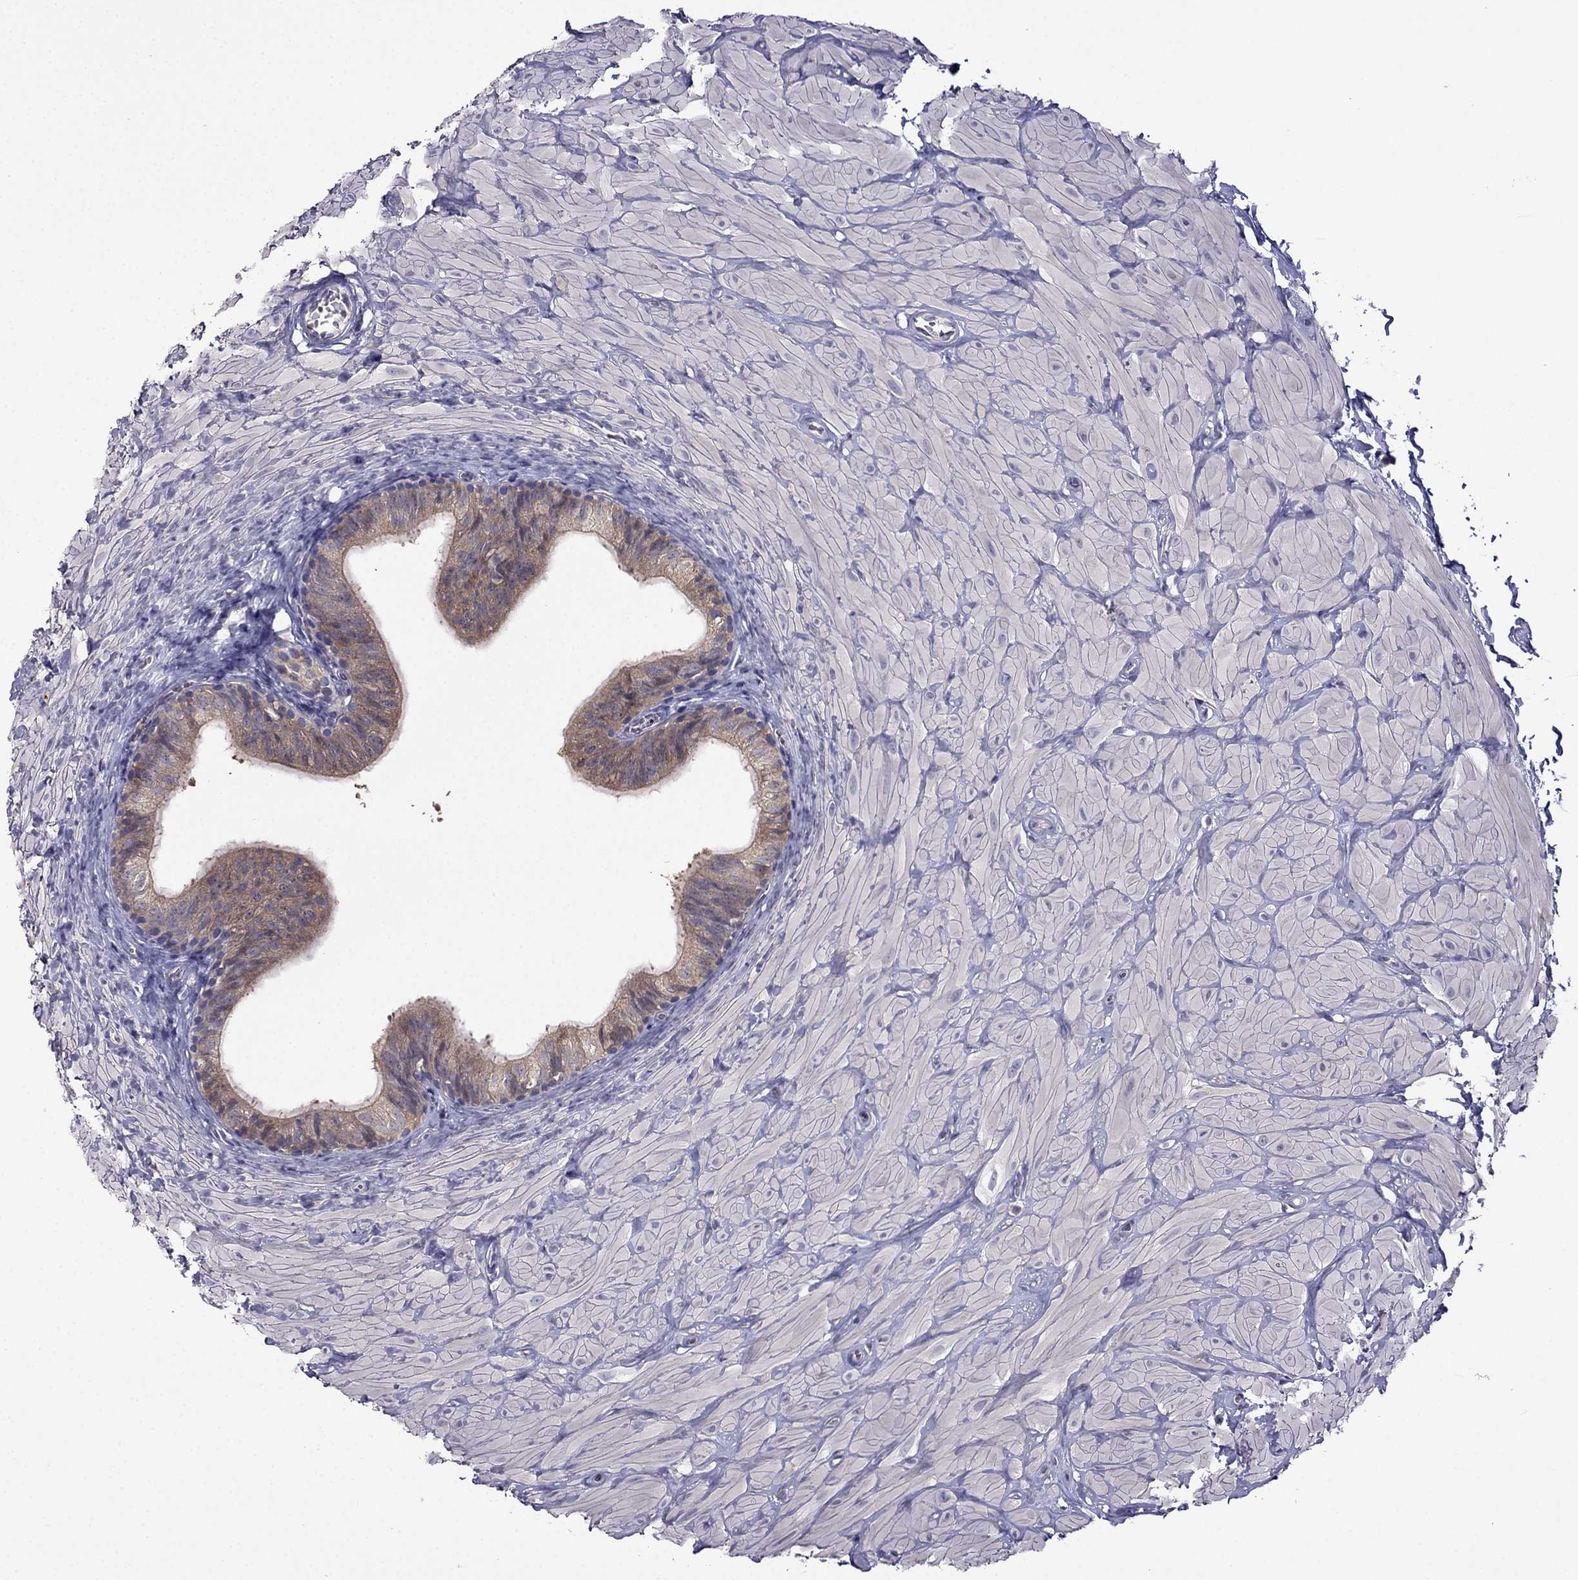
{"staining": {"intensity": "moderate", "quantity": ">75%", "location": "cytoplasmic/membranous"}, "tissue": "epididymis", "cell_type": "Glandular cells", "image_type": "normal", "snomed": [{"axis": "morphology", "description": "Normal tissue, NOS"}, {"axis": "topography", "description": "Epididymis"}, {"axis": "topography", "description": "Vas deferens"}], "caption": "Protein staining demonstrates moderate cytoplasmic/membranous positivity in about >75% of glandular cells in normal epididymis. The staining is performed using DAB (3,3'-diaminobenzidine) brown chromogen to label protein expression. The nuclei are counter-stained blue using hematoxylin.", "gene": "SCNN1D", "patient": {"sex": "male", "age": 23}}